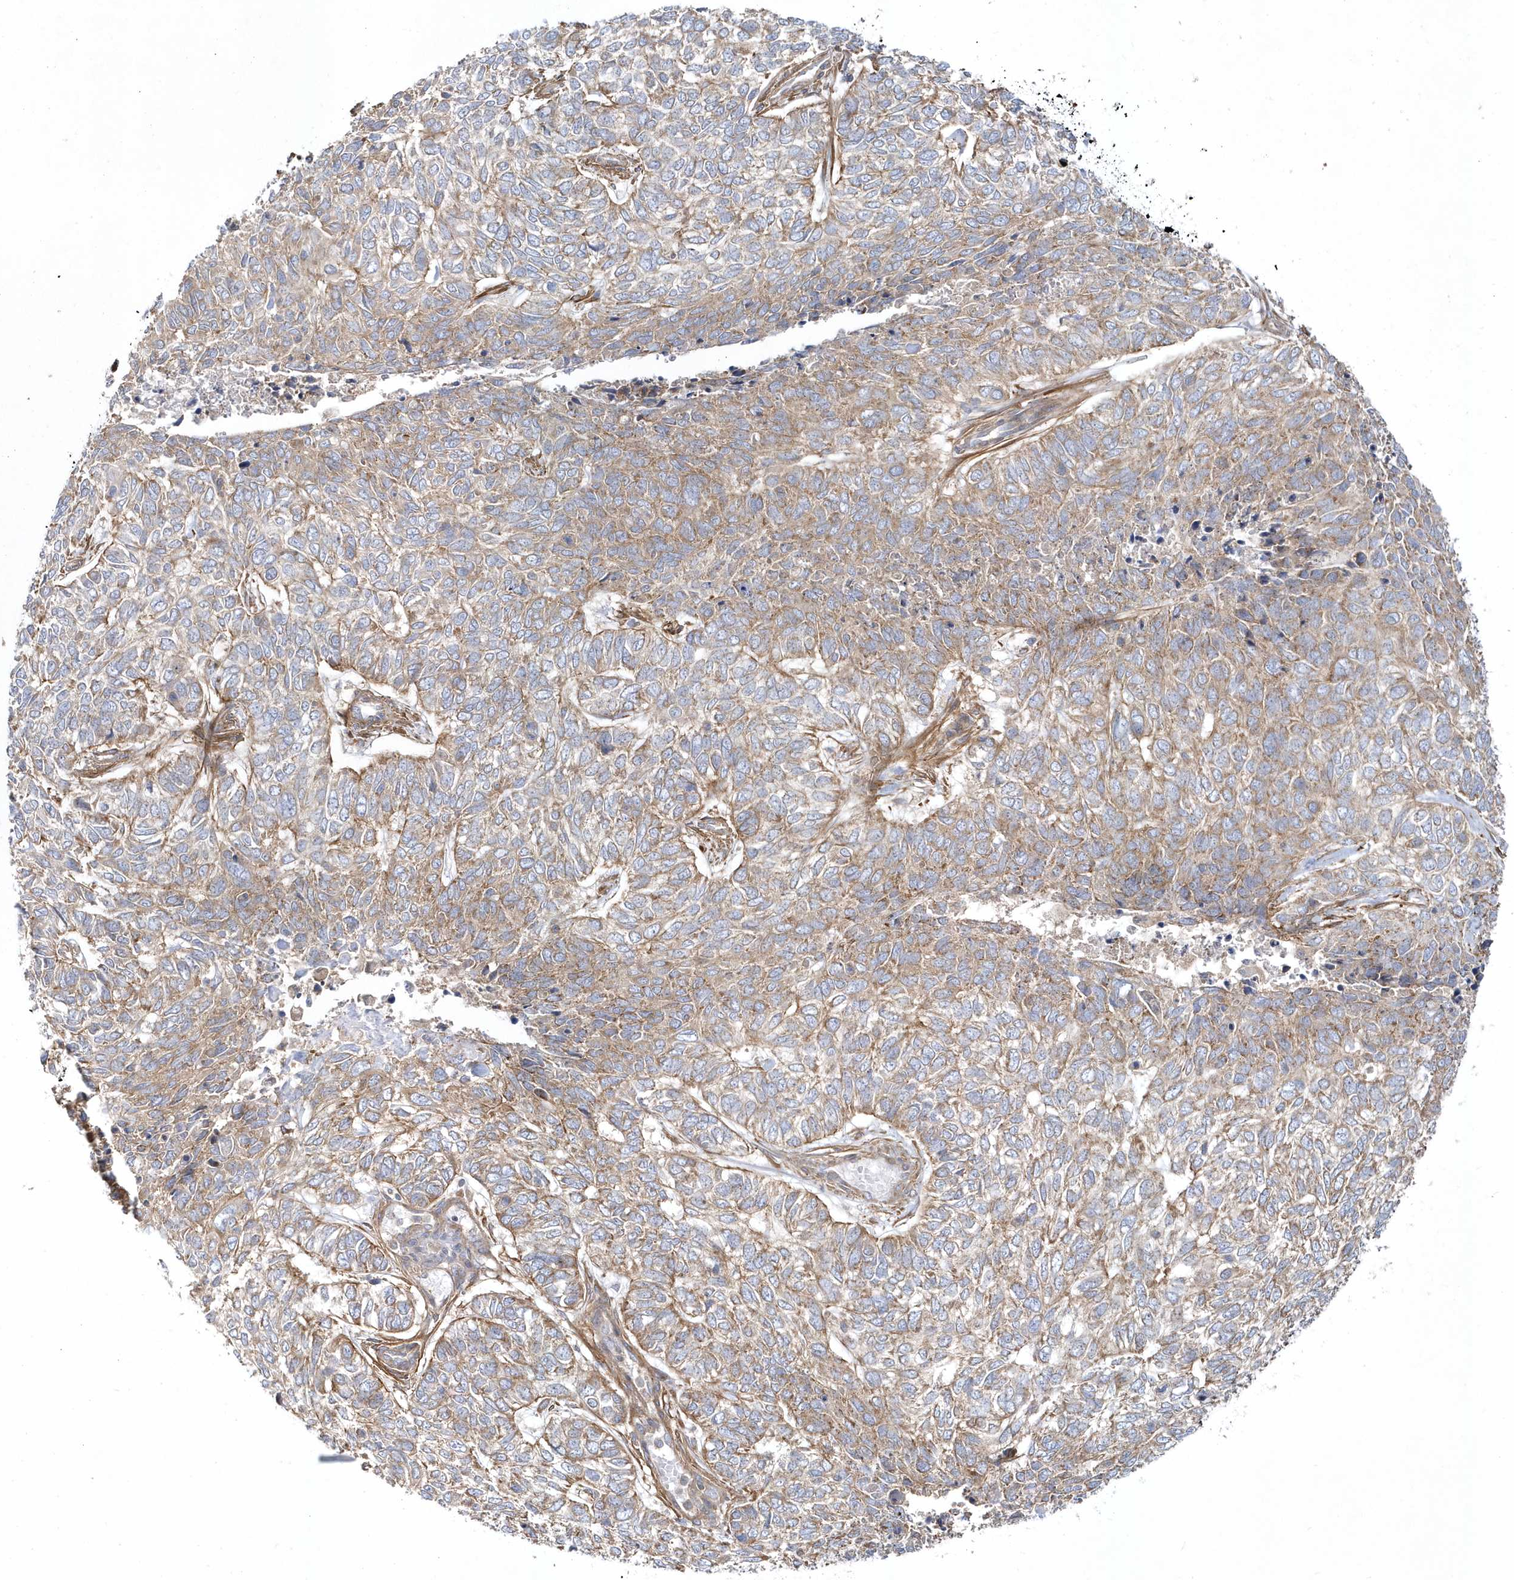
{"staining": {"intensity": "weak", "quantity": "25%-75%", "location": "cytoplasmic/membranous"}, "tissue": "skin cancer", "cell_type": "Tumor cells", "image_type": "cancer", "snomed": [{"axis": "morphology", "description": "Basal cell carcinoma"}, {"axis": "topography", "description": "Skin"}], "caption": "A photomicrograph of human skin basal cell carcinoma stained for a protein demonstrates weak cytoplasmic/membranous brown staining in tumor cells.", "gene": "LEXM", "patient": {"sex": "female", "age": 65}}